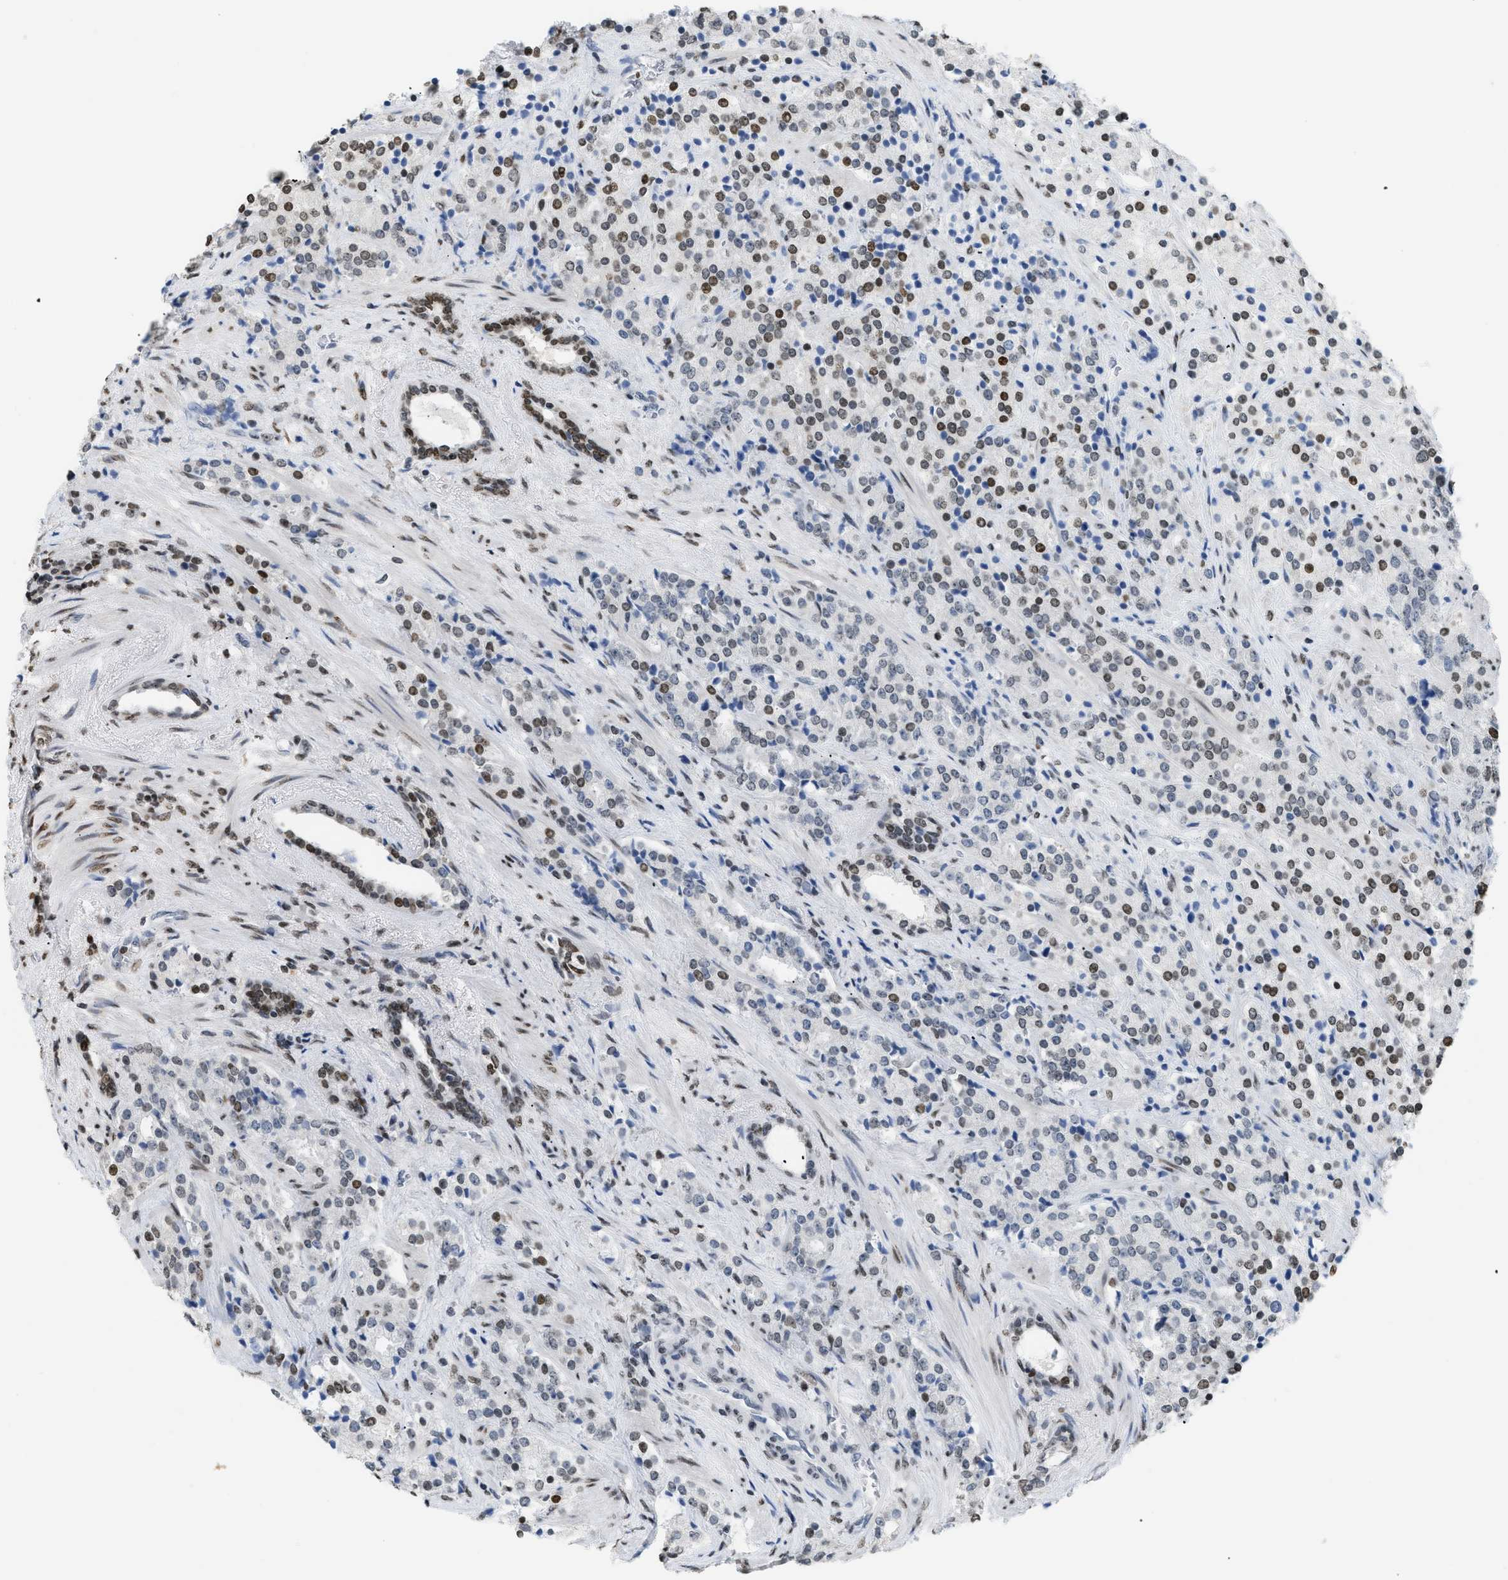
{"staining": {"intensity": "moderate", "quantity": ">75%", "location": "nuclear"}, "tissue": "prostate cancer", "cell_type": "Tumor cells", "image_type": "cancer", "snomed": [{"axis": "morphology", "description": "Adenocarcinoma, High grade"}, {"axis": "topography", "description": "Prostate"}], "caption": "Prostate cancer tissue reveals moderate nuclear expression in approximately >75% of tumor cells, visualized by immunohistochemistry.", "gene": "HMGN2", "patient": {"sex": "male", "age": 71}}